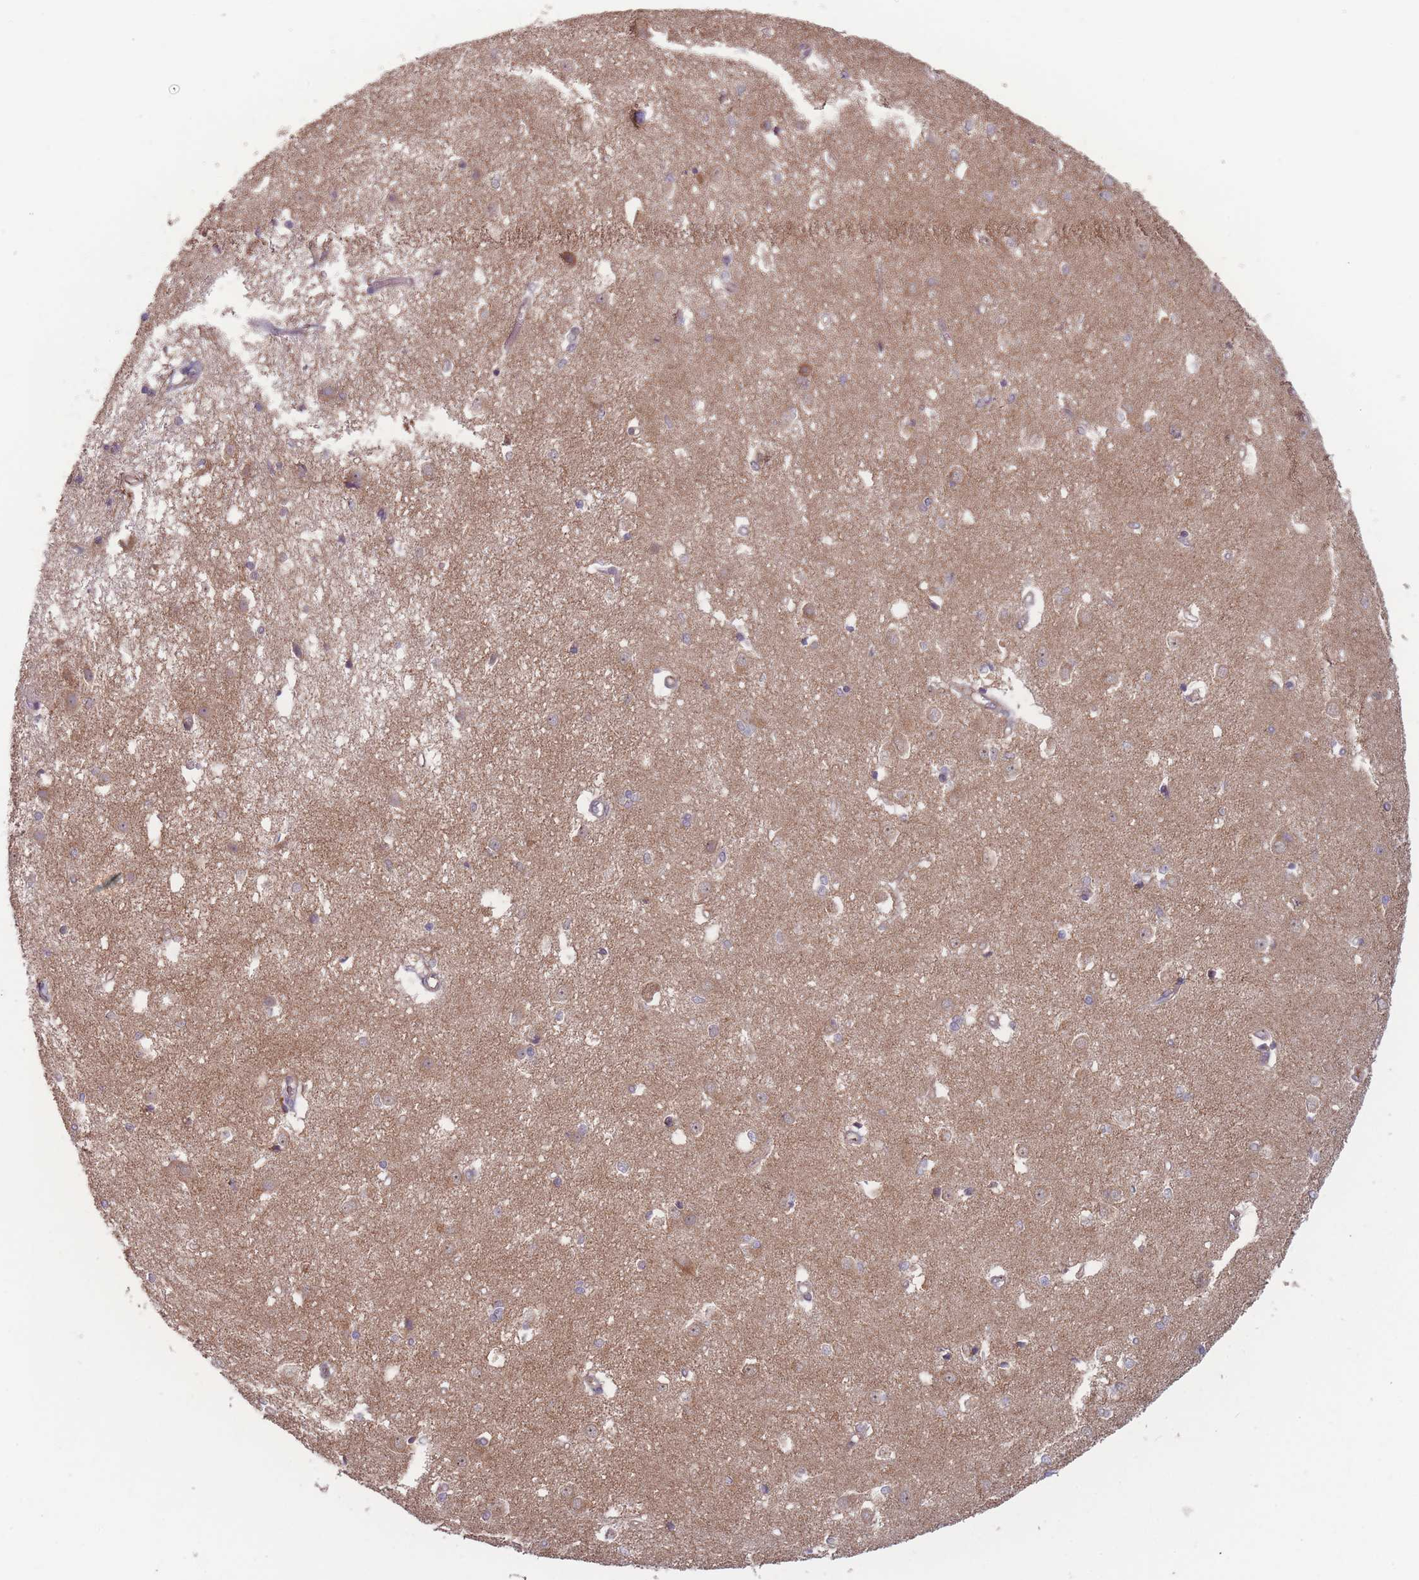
{"staining": {"intensity": "weak", "quantity": "<25%", "location": "cytoplasmic/membranous"}, "tissue": "caudate", "cell_type": "Glial cells", "image_type": "normal", "snomed": [{"axis": "morphology", "description": "Normal tissue, NOS"}, {"axis": "topography", "description": "Lateral ventricle wall"}], "caption": "Immunohistochemical staining of unremarkable caudate demonstrates no significant positivity in glial cells. The staining was performed using DAB (3,3'-diaminobenzidine) to visualize the protein expression in brown, while the nuclei were stained in blue with hematoxylin (Magnification: 20x).", "gene": "ATP5MGL", "patient": {"sex": "male", "age": 37}}